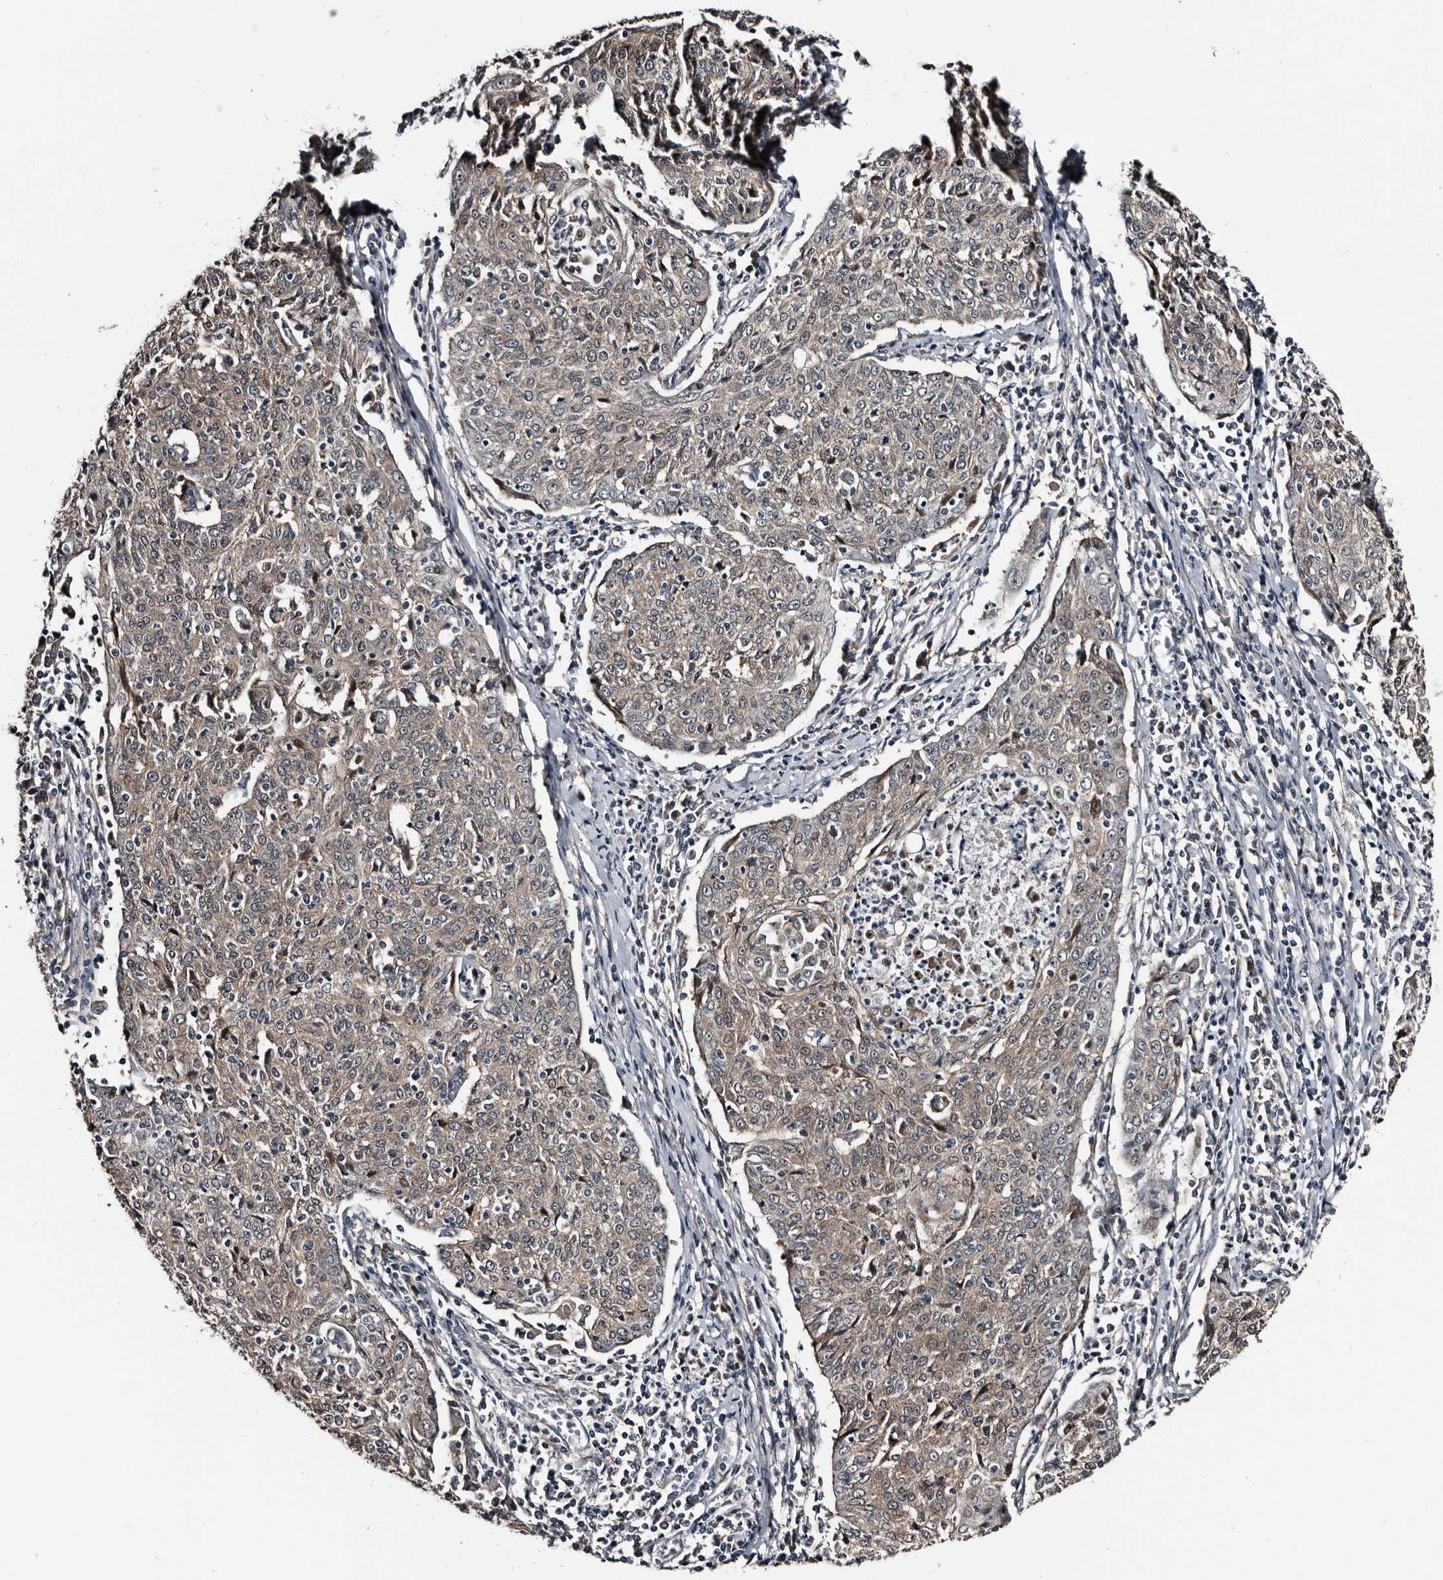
{"staining": {"intensity": "weak", "quantity": ">75%", "location": "cytoplasmic/membranous"}, "tissue": "cervical cancer", "cell_type": "Tumor cells", "image_type": "cancer", "snomed": [{"axis": "morphology", "description": "Squamous cell carcinoma, NOS"}, {"axis": "topography", "description": "Cervix"}], "caption": "This image displays IHC staining of human cervical squamous cell carcinoma, with low weak cytoplasmic/membranous positivity in approximately >75% of tumor cells.", "gene": "DHPS", "patient": {"sex": "female", "age": 48}}